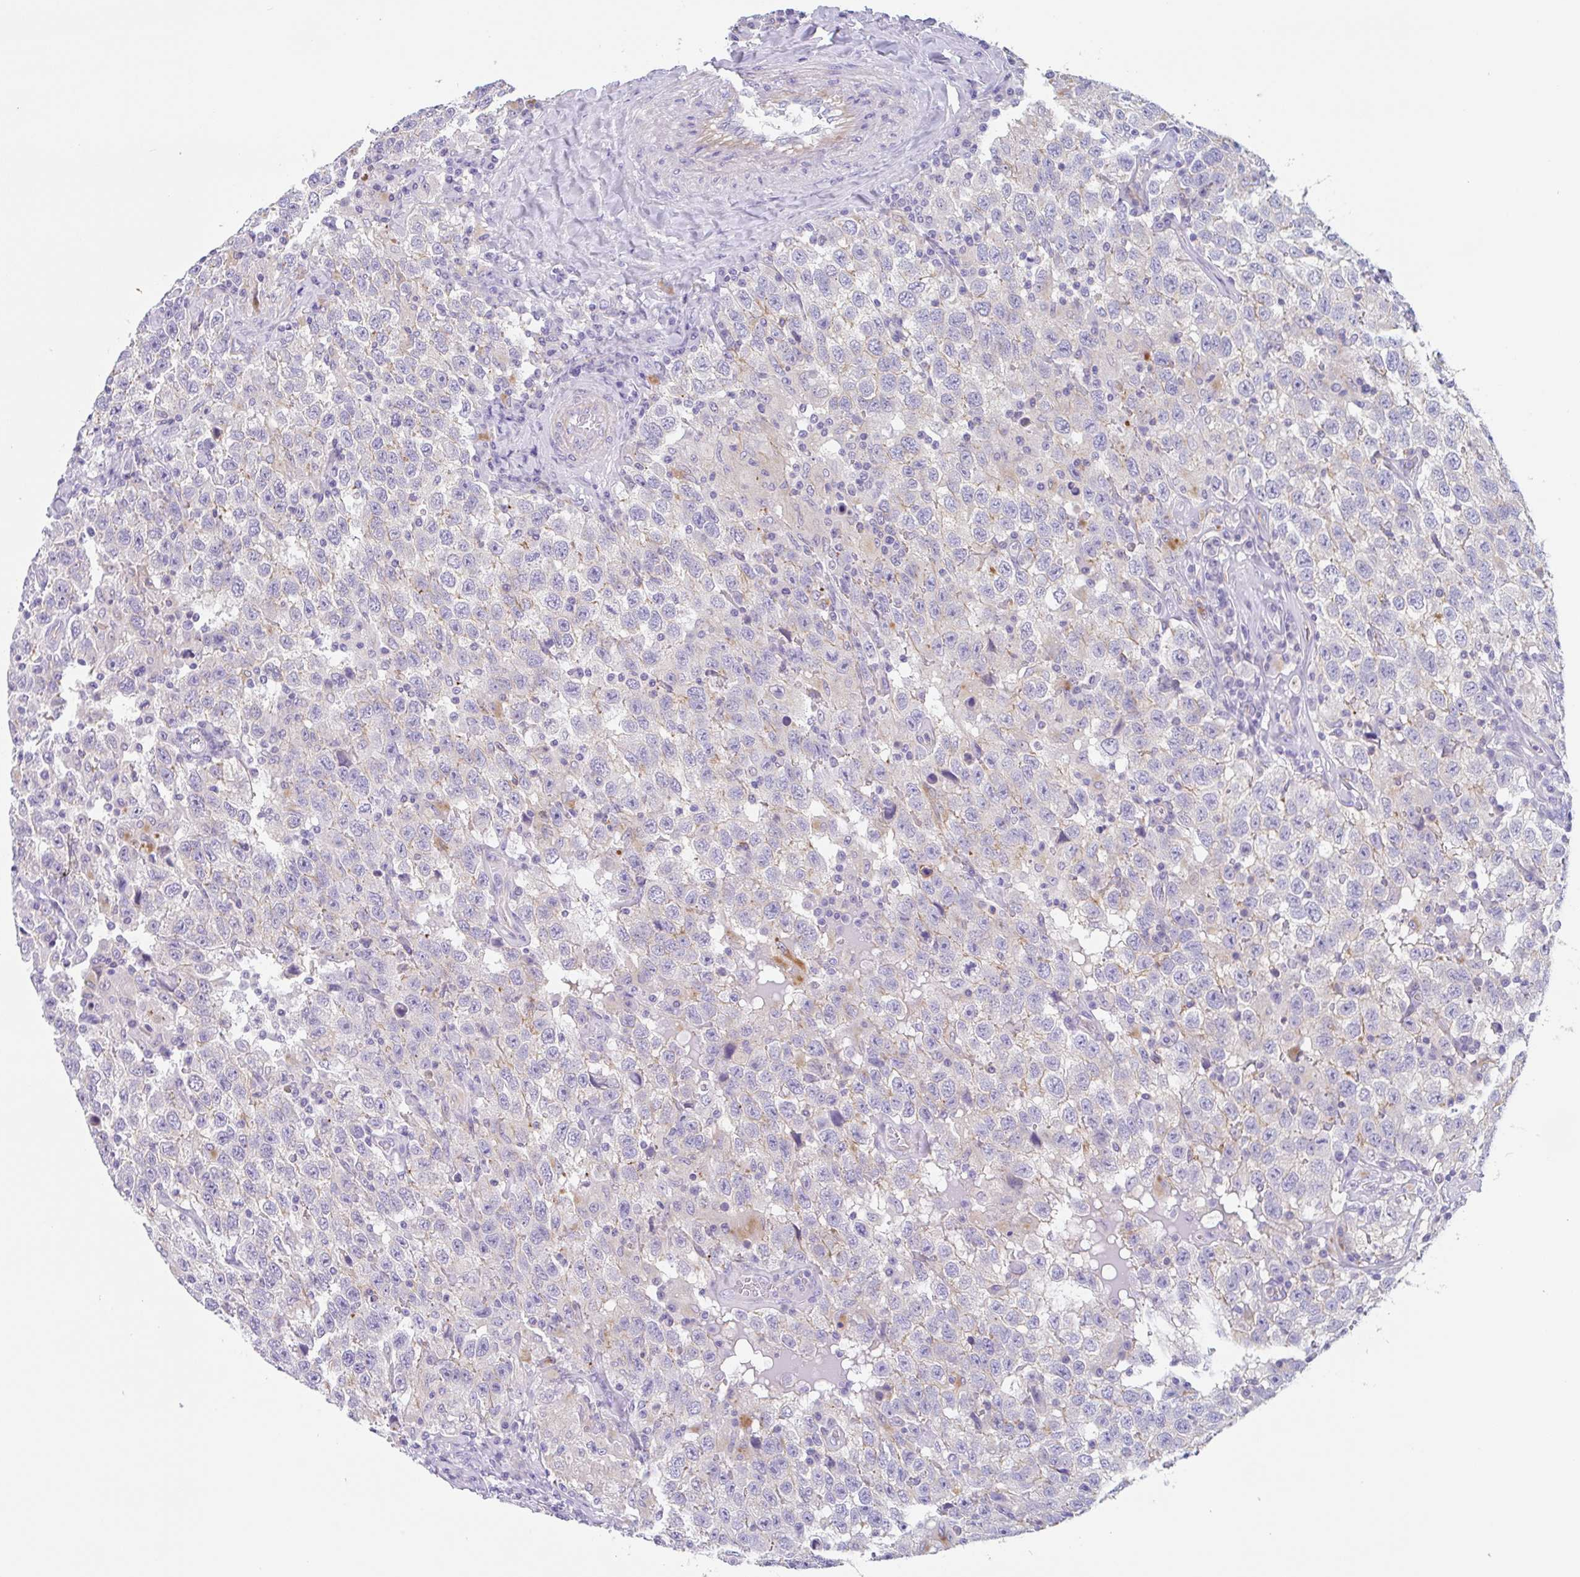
{"staining": {"intensity": "negative", "quantity": "none", "location": "none"}, "tissue": "testis cancer", "cell_type": "Tumor cells", "image_type": "cancer", "snomed": [{"axis": "morphology", "description": "Seminoma, NOS"}, {"axis": "topography", "description": "Testis"}], "caption": "Tumor cells are negative for protein expression in human testis seminoma. Nuclei are stained in blue.", "gene": "LENG9", "patient": {"sex": "male", "age": 41}}